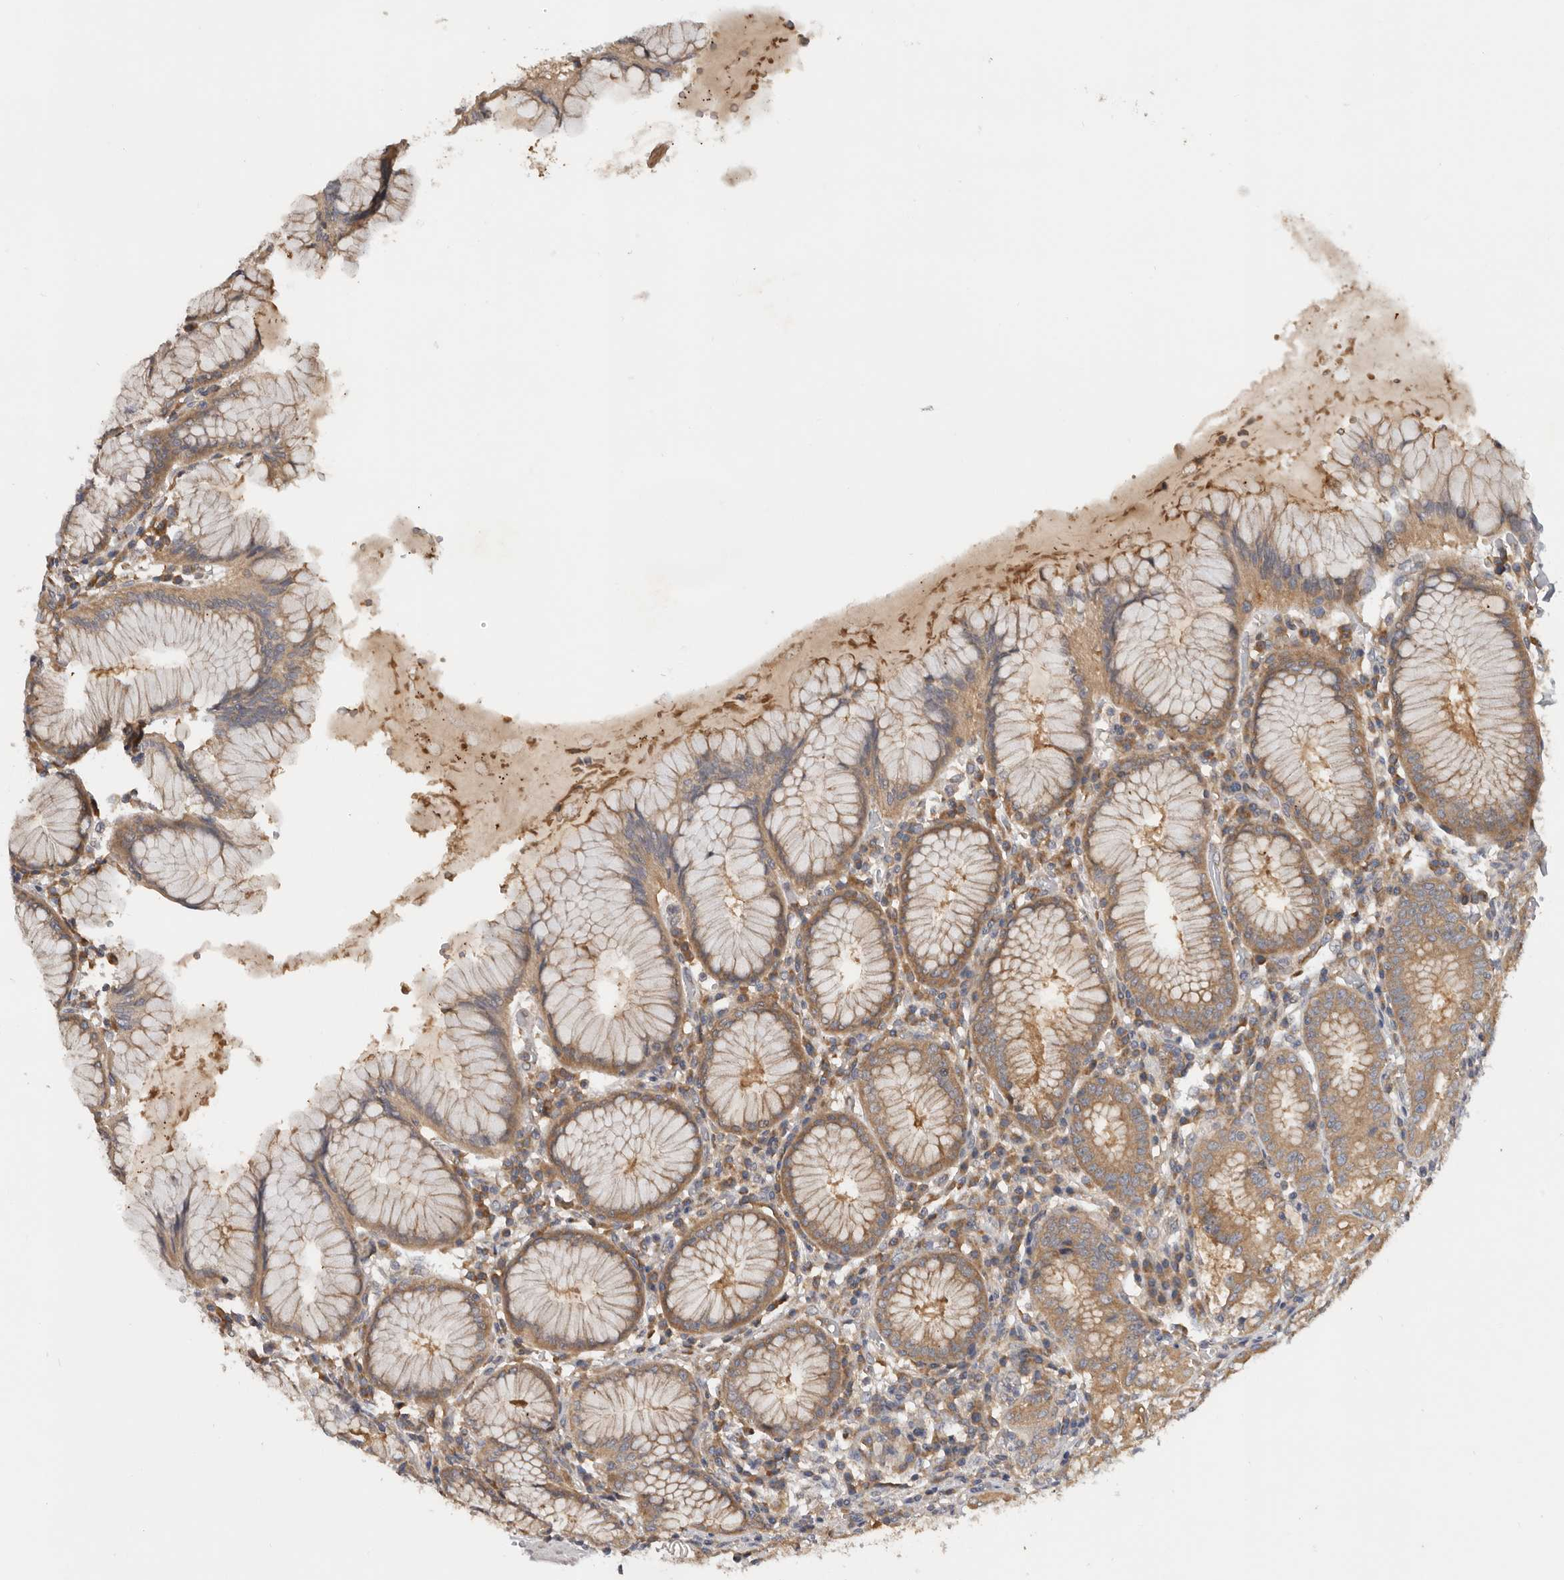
{"staining": {"intensity": "moderate", "quantity": ">75%", "location": "cytoplasmic/membranous"}, "tissue": "stomach", "cell_type": "Glandular cells", "image_type": "normal", "snomed": [{"axis": "morphology", "description": "Normal tissue, NOS"}, {"axis": "topography", "description": "Stomach"}, {"axis": "topography", "description": "Stomach, lower"}], "caption": "This is a micrograph of immunohistochemistry (IHC) staining of unremarkable stomach, which shows moderate positivity in the cytoplasmic/membranous of glandular cells.", "gene": "PPP1R42", "patient": {"sex": "female", "age": 56}}